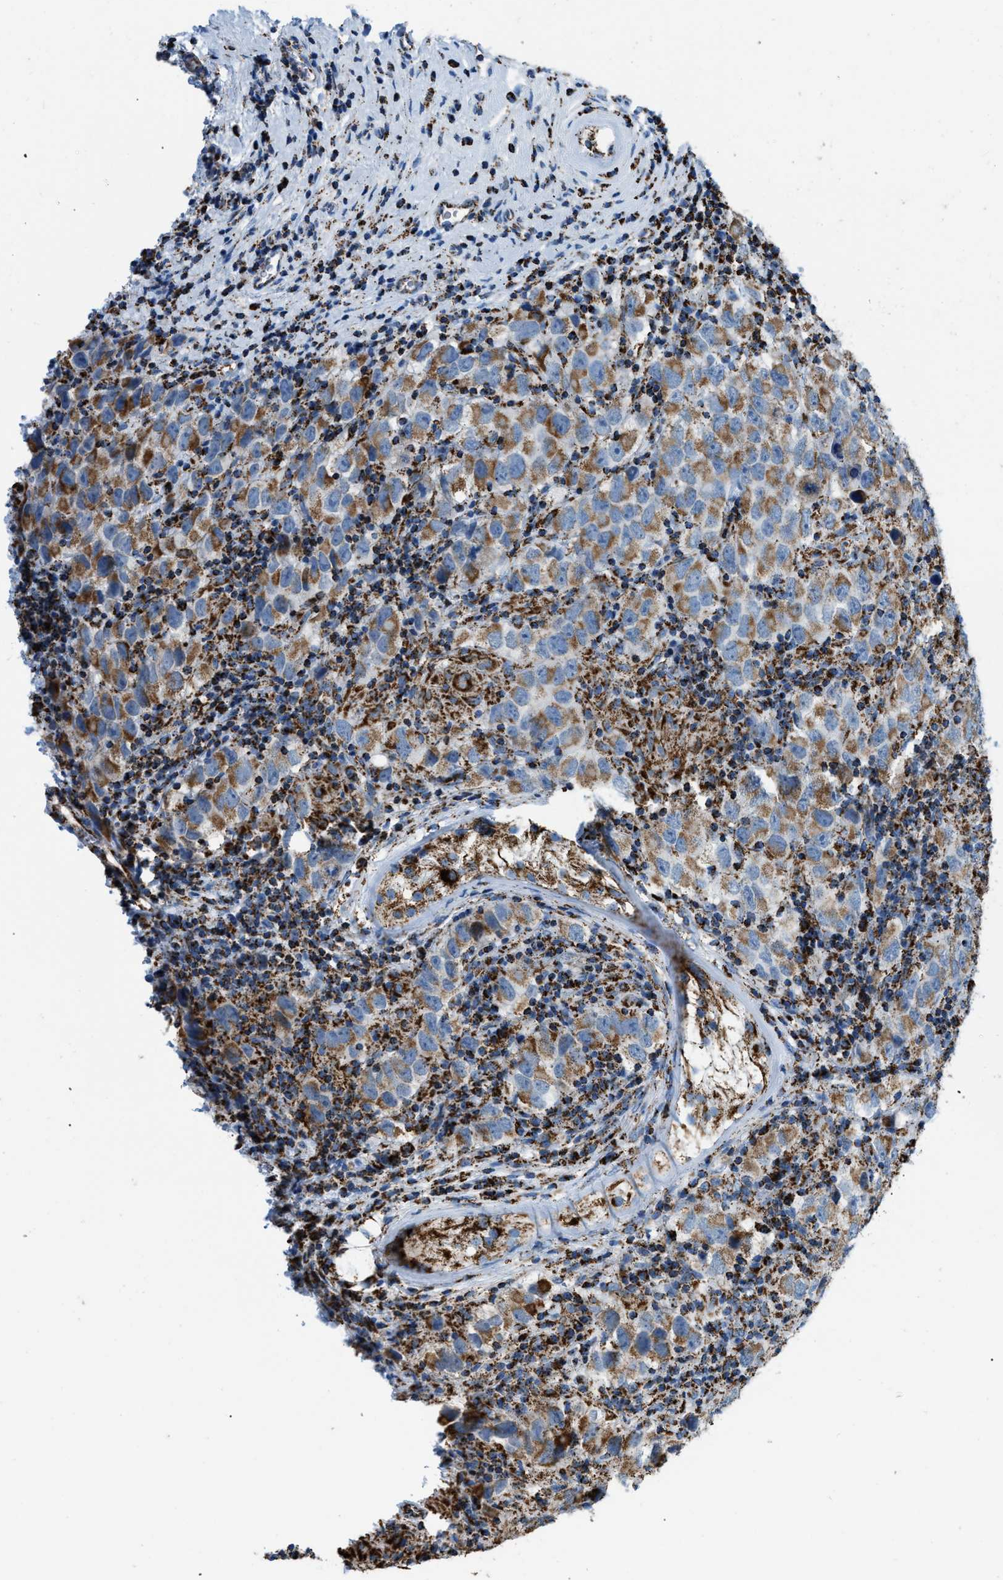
{"staining": {"intensity": "moderate", "quantity": ">75%", "location": "cytoplasmic/membranous"}, "tissue": "testis cancer", "cell_type": "Tumor cells", "image_type": "cancer", "snomed": [{"axis": "morphology", "description": "Carcinoma, Embryonal, NOS"}, {"axis": "topography", "description": "Testis"}], "caption": "Immunohistochemical staining of testis embryonal carcinoma shows medium levels of moderate cytoplasmic/membranous positivity in approximately >75% of tumor cells. The staining is performed using DAB brown chromogen to label protein expression. The nuclei are counter-stained blue using hematoxylin.", "gene": "ETFB", "patient": {"sex": "male", "age": 21}}